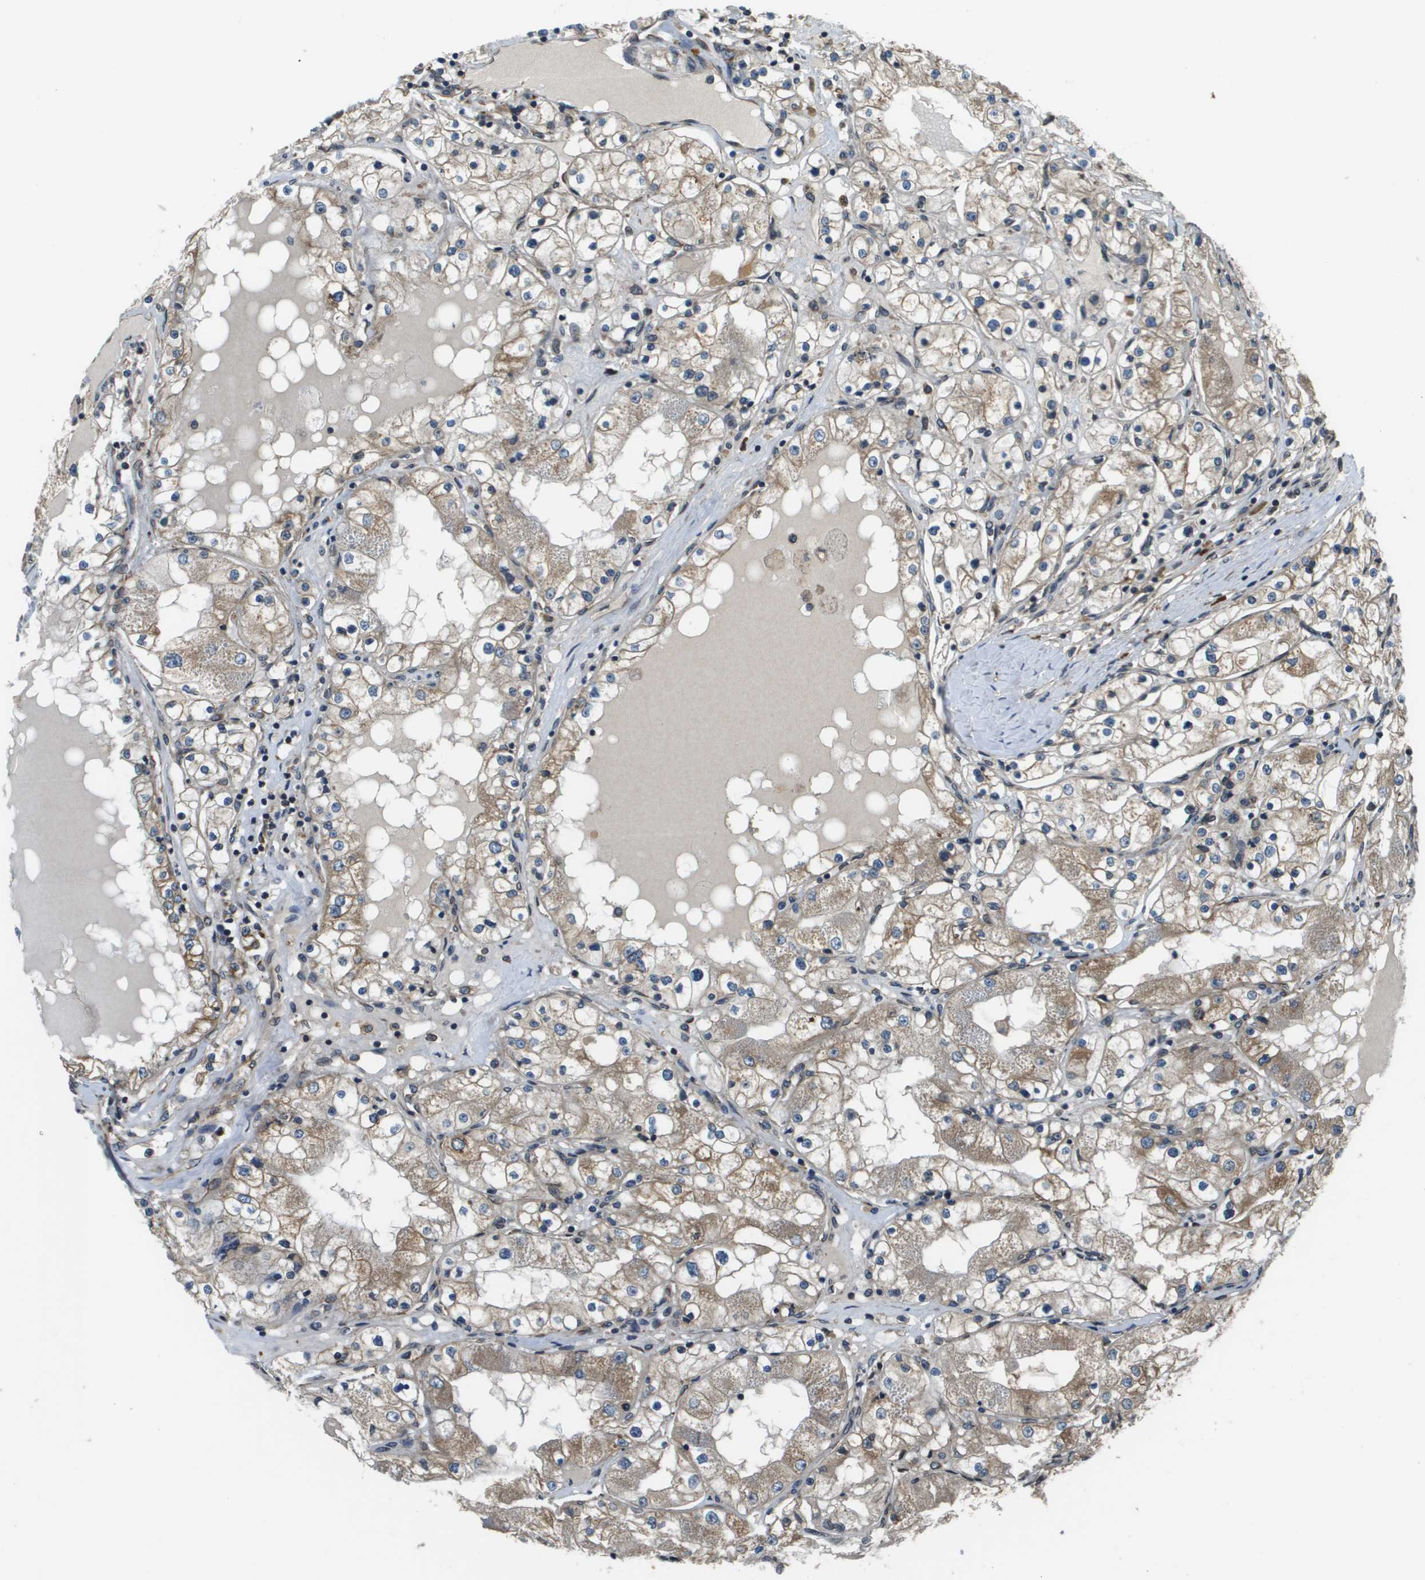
{"staining": {"intensity": "moderate", "quantity": "25%-75%", "location": "cytoplasmic/membranous"}, "tissue": "renal cancer", "cell_type": "Tumor cells", "image_type": "cancer", "snomed": [{"axis": "morphology", "description": "Adenocarcinoma, NOS"}, {"axis": "topography", "description": "Kidney"}], "caption": "There is medium levels of moderate cytoplasmic/membranous staining in tumor cells of renal cancer (adenocarcinoma), as demonstrated by immunohistochemical staining (brown color).", "gene": "SEC62", "patient": {"sex": "male", "age": 68}}